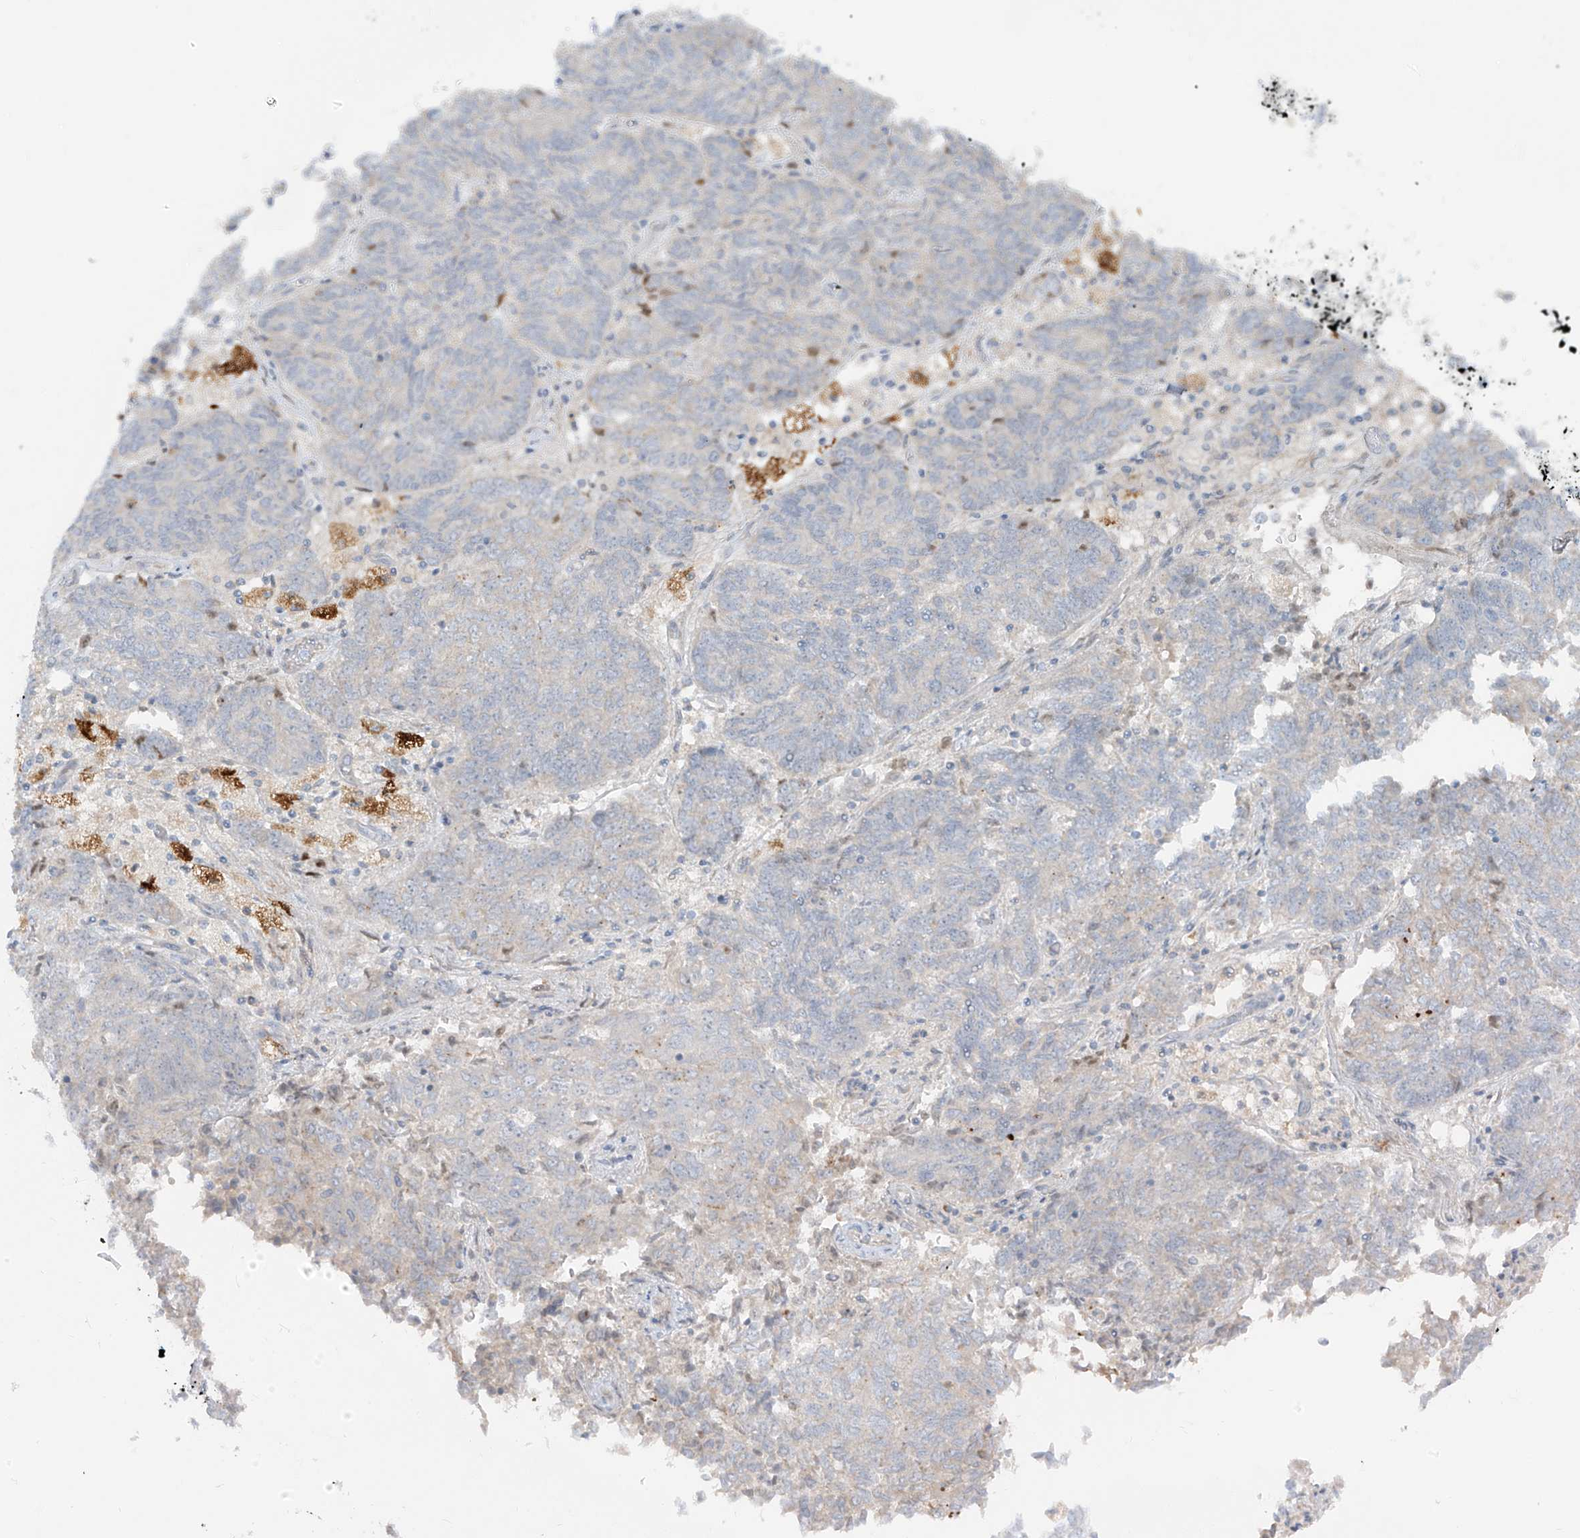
{"staining": {"intensity": "negative", "quantity": "none", "location": "none"}, "tissue": "endometrial cancer", "cell_type": "Tumor cells", "image_type": "cancer", "snomed": [{"axis": "morphology", "description": "Adenocarcinoma, NOS"}, {"axis": "topography", "description": "Endometrium"}], "caption": "IHC photomicrograph of neoplastic tissue: human endometrial adenocarcinoma stained with DAB (3,3'-diaminobenzidine) demonstrates no significant protein staining in tumor cells.", "gene": "C2orf42", "patient": {"sex": "female", "age": 80}}